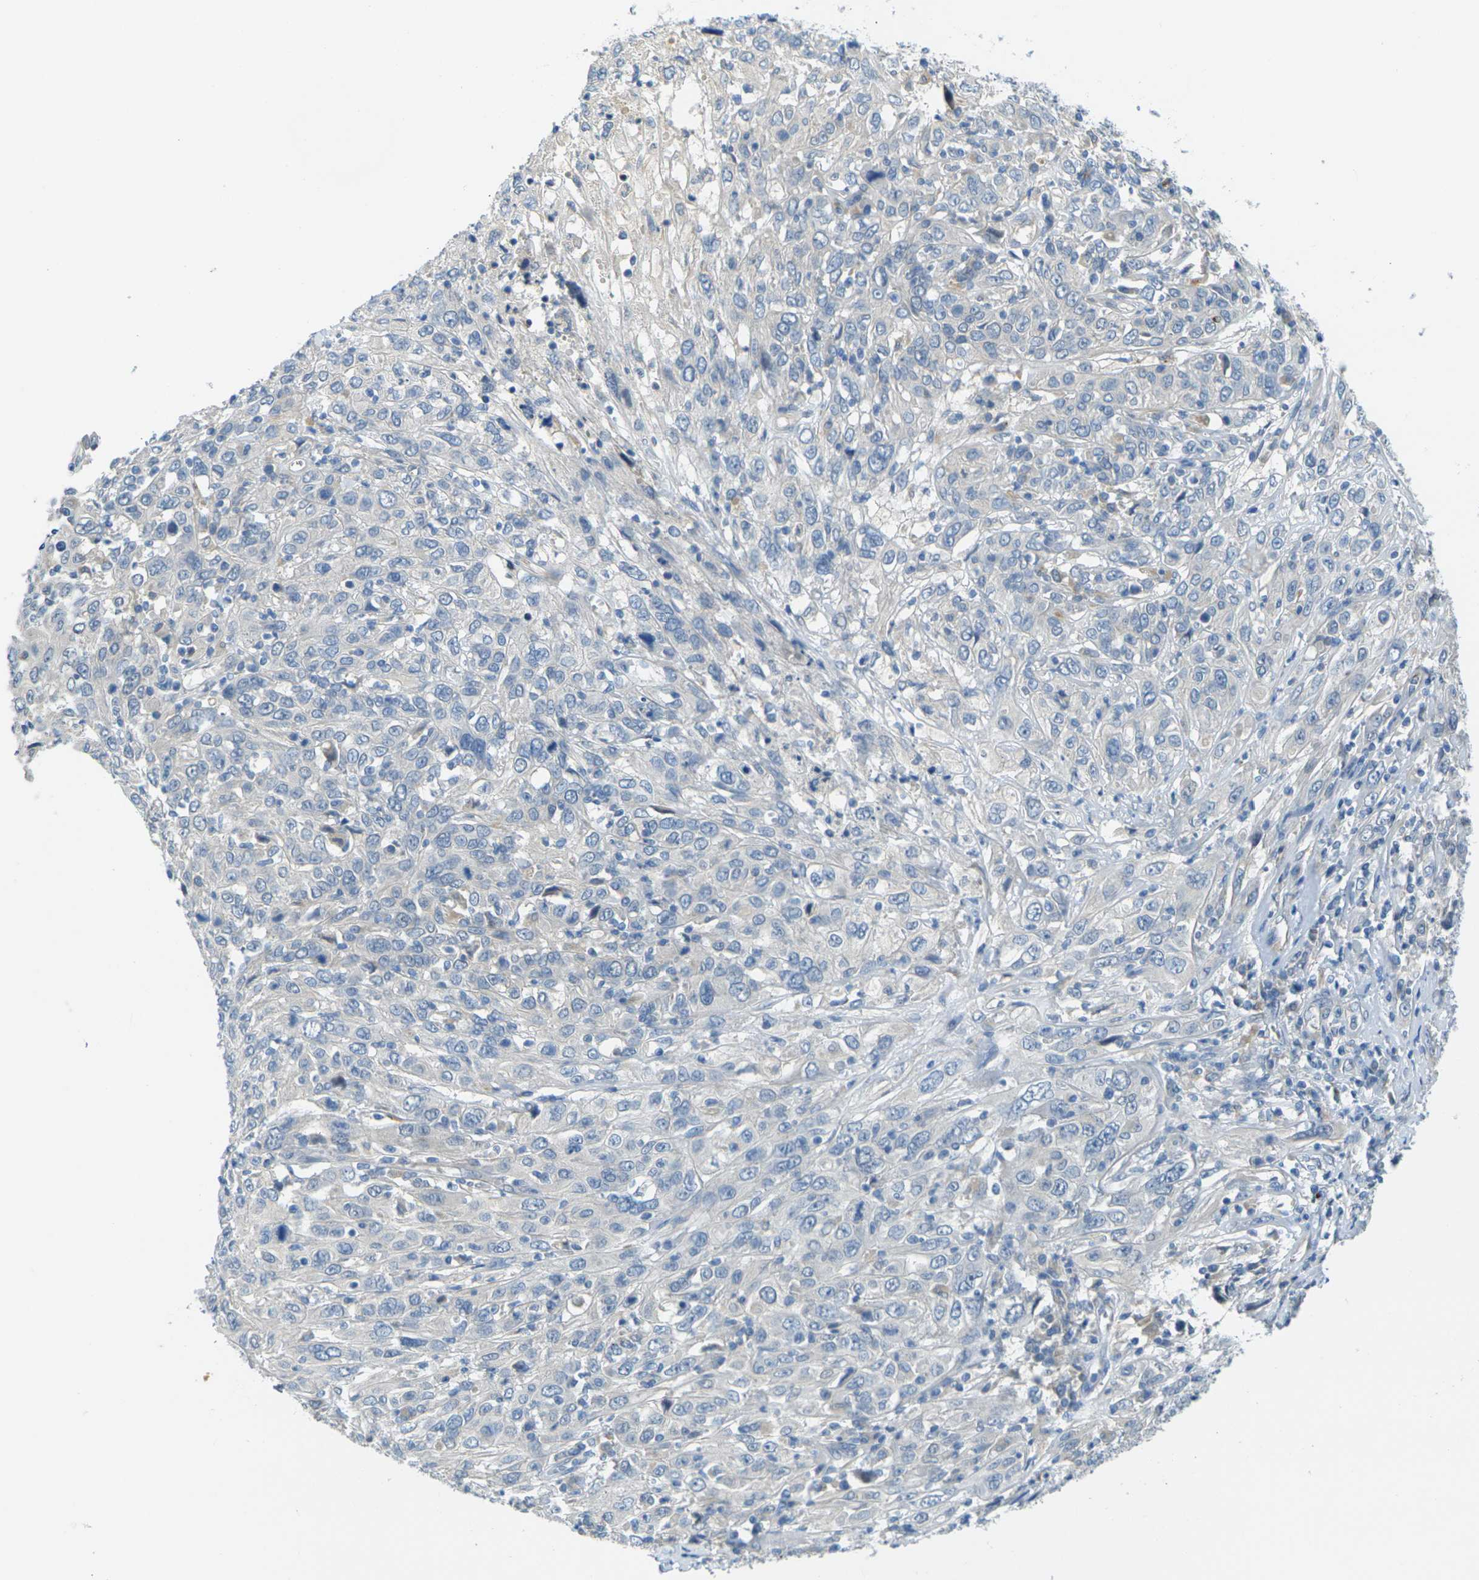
{"staining": {"intensity": "negative", "quantity": "none", "location": "none"}, "tissue": "cervical cancer", "cell_type": "Tumor cells", "image_type": "cancer", "snomed": [{"axis": "morphology", "description": "Squamous cell carcinoma, NOS"}, {"axis": "topography", "description": "Cervix"}], "caption": "A high-resolution image shows immunohistochemistry staining of cervical cancer, which exhibits no significant staining in tumor cells.", "gene": "CYP2C8", "patient": {"sex": "female", "age": 46}}